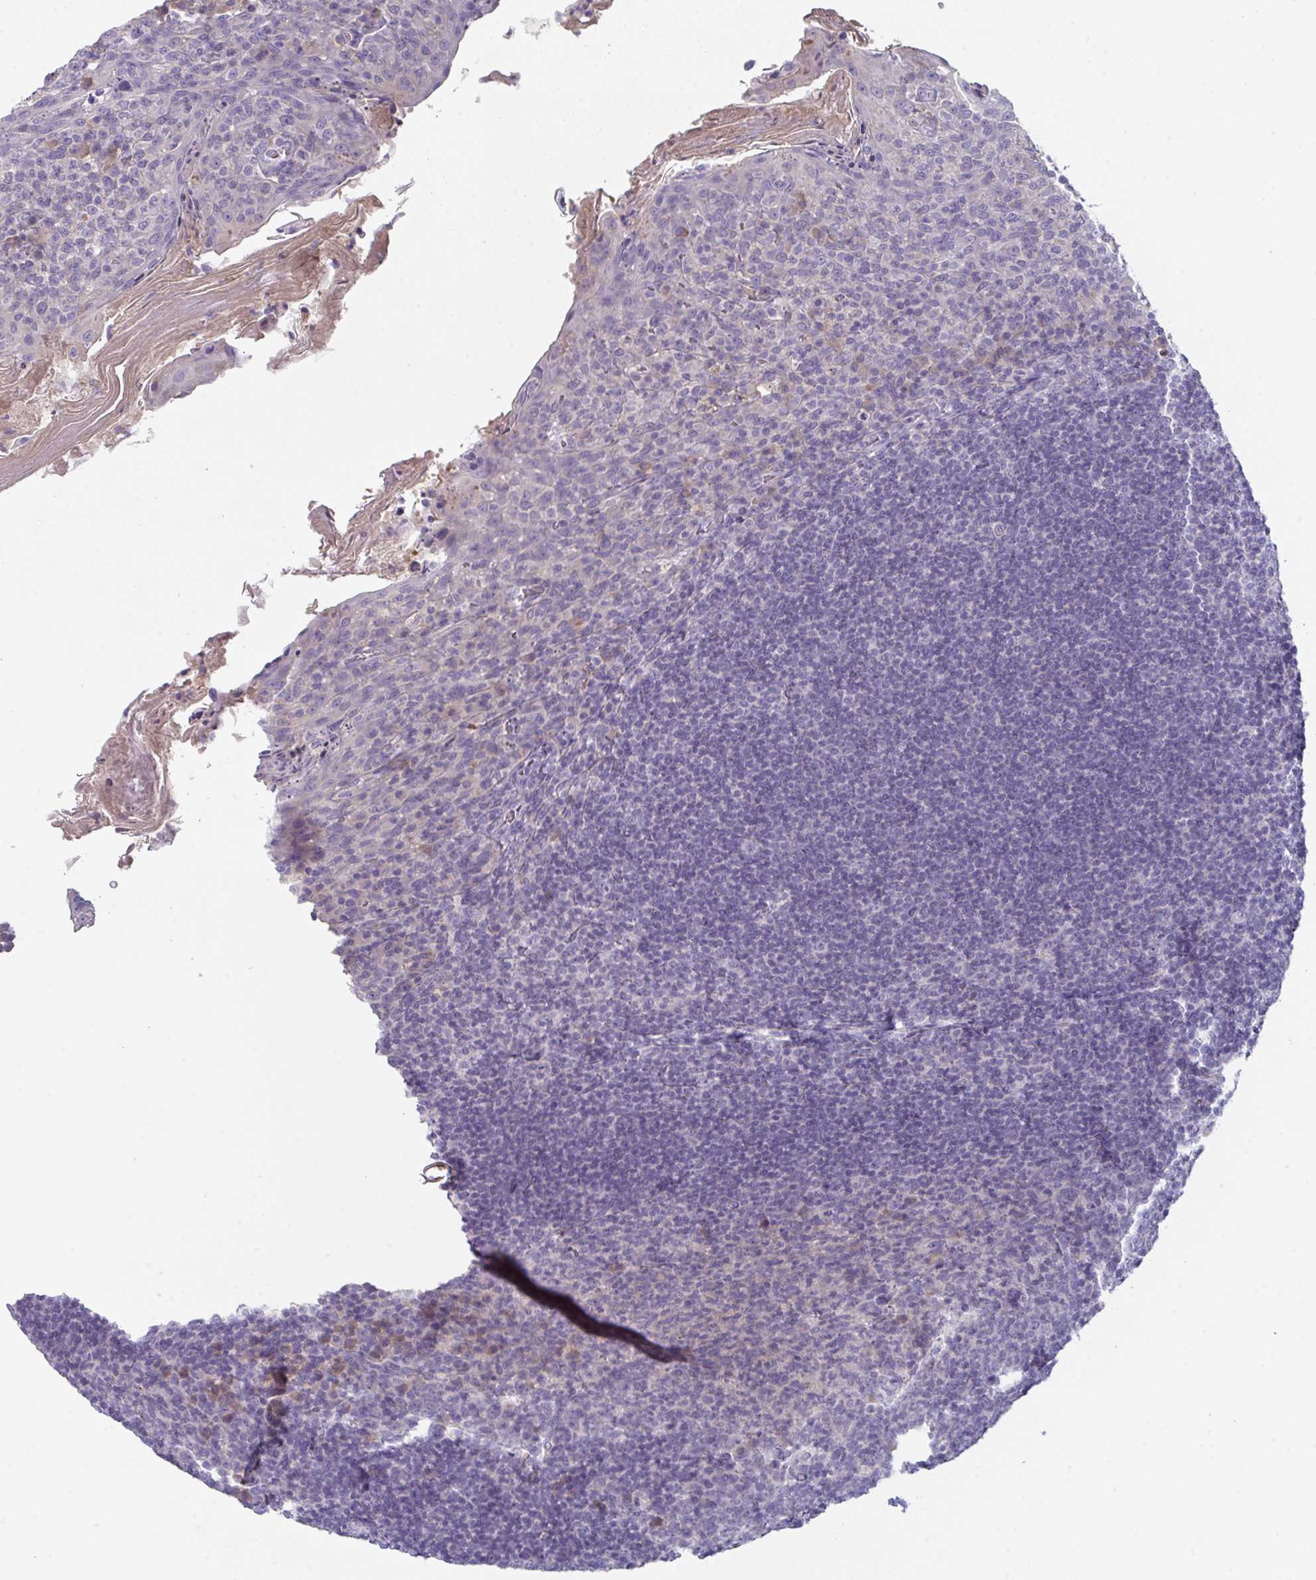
{"staining": {"intensity": "weak", "quantity": "<25%", "location": "cytoplasmic/membranous"}, "tissue": "tonsil", "cell_type": "Germinal center cells", "image_type": "normal", "snomed": [{"axis": "morphology", "description": "Normal tissue, NOS"}, {"axis": "topography", "description": "Tonsil"}], "caption": "IHC micrograph of unremarkable human tonsil stained for a protein (brown), which shows no staining in germinal center cells. (DAB IHC with hematoxylin counter stain).", "gene": "HGFAC", "patient": {"sex": "female", "age": 10}}